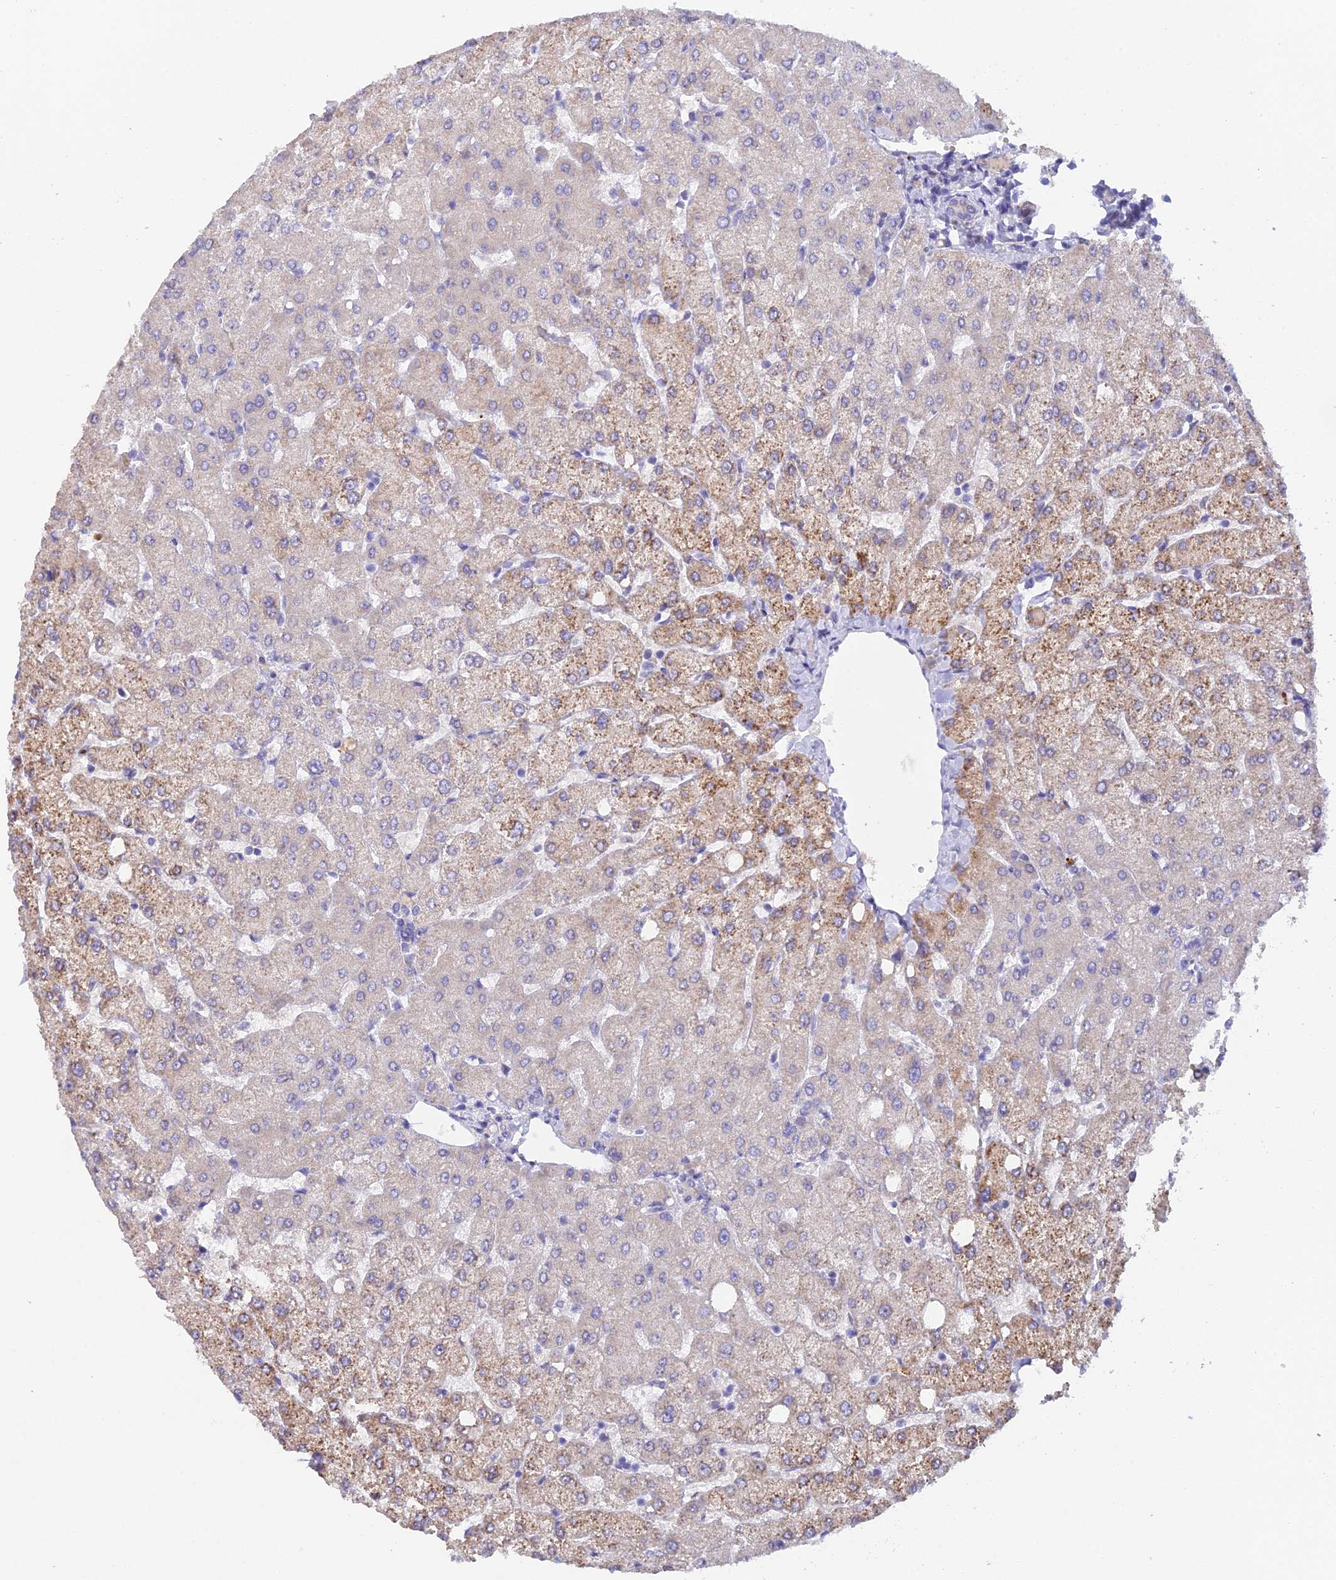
{"staining": {"intensity": "negative", "quantity": "none", "location": "none"}, "tissue": "liver", "cell_type": "Cholangiocytes", "image_type": "normal", "snomed": [{"axis": "morphology", "description": "Normal tissue, NOS"}, {"axis": "topography", "description": "Liver"}], "caption": "Immunohistochemistry image of benign human liver stained for a protein (brown), which displays no staining in cholangiocytes. Brightfield microscopy of IHC stained with DAB (brown) and hematoxylin (blue), captured at high magnification.", "gene": "CSPG4", "patient": {"sex": "female", "age": 54}}